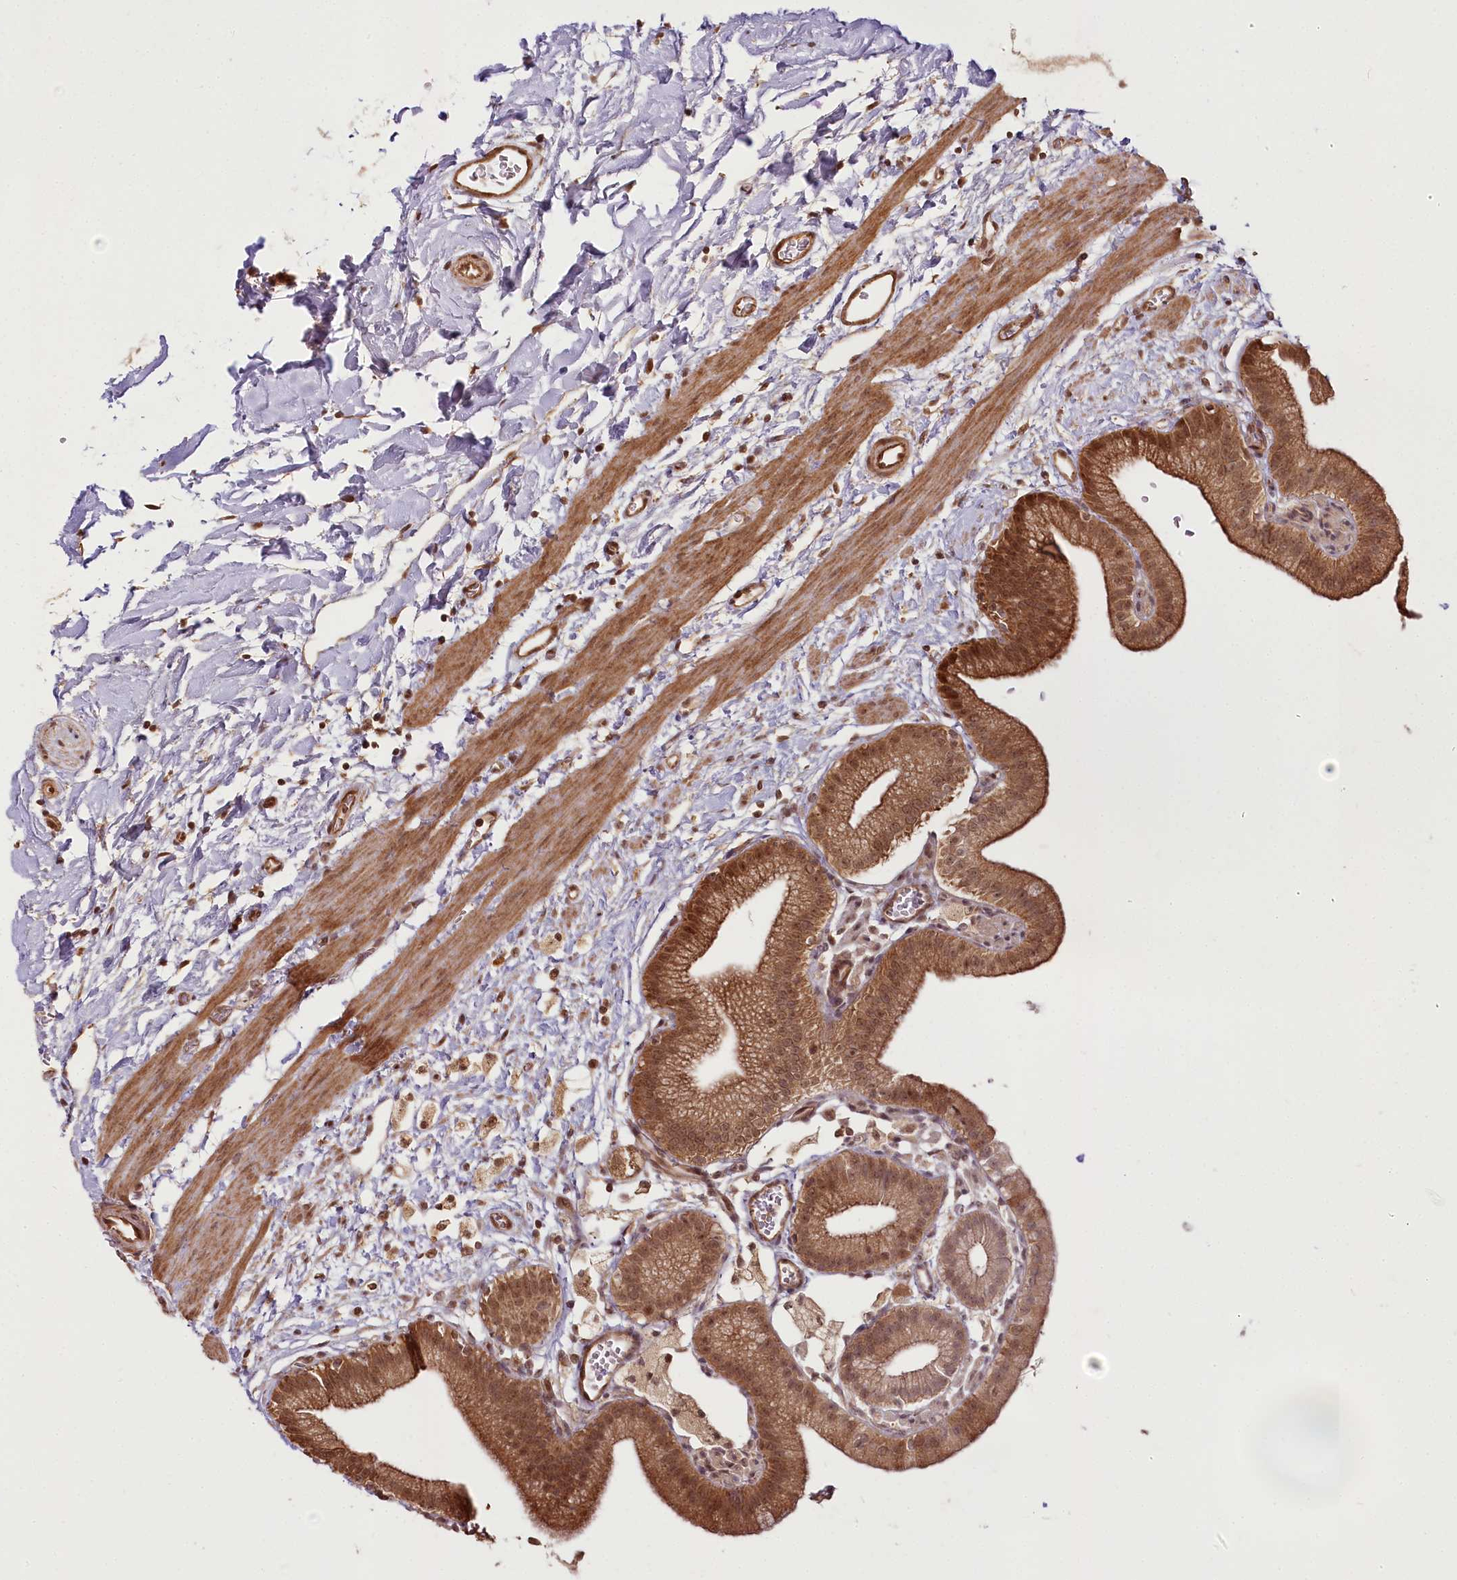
{"staining": {"intensity": "strong", "quantity": ">75%", "location": "cytoplasmic/membranous,nuclear"}, "tissue": "gallbladder", "cell_type": "Glandular cells", "image_type": "normal", "snomed": [{"axis": "morphology", "description": "Normal tissue, NOS"}, {"axis": "topography", "description": "Gallbladder"}], "caption": "Unremarkable gallbladder was stained to show a protein in brown. There is high levels of strong cytoplasmic/membranous,nuclear positivity in approximately >75% of glandular cells. Using DAB (3,3'-diaminobenzidine) (brown) and hematoxylin (blue) stains, captured at high magnification using brightfield microscopy.", "gene": "R3HDM2", "patient": {"sex": "male", "age": 55}}